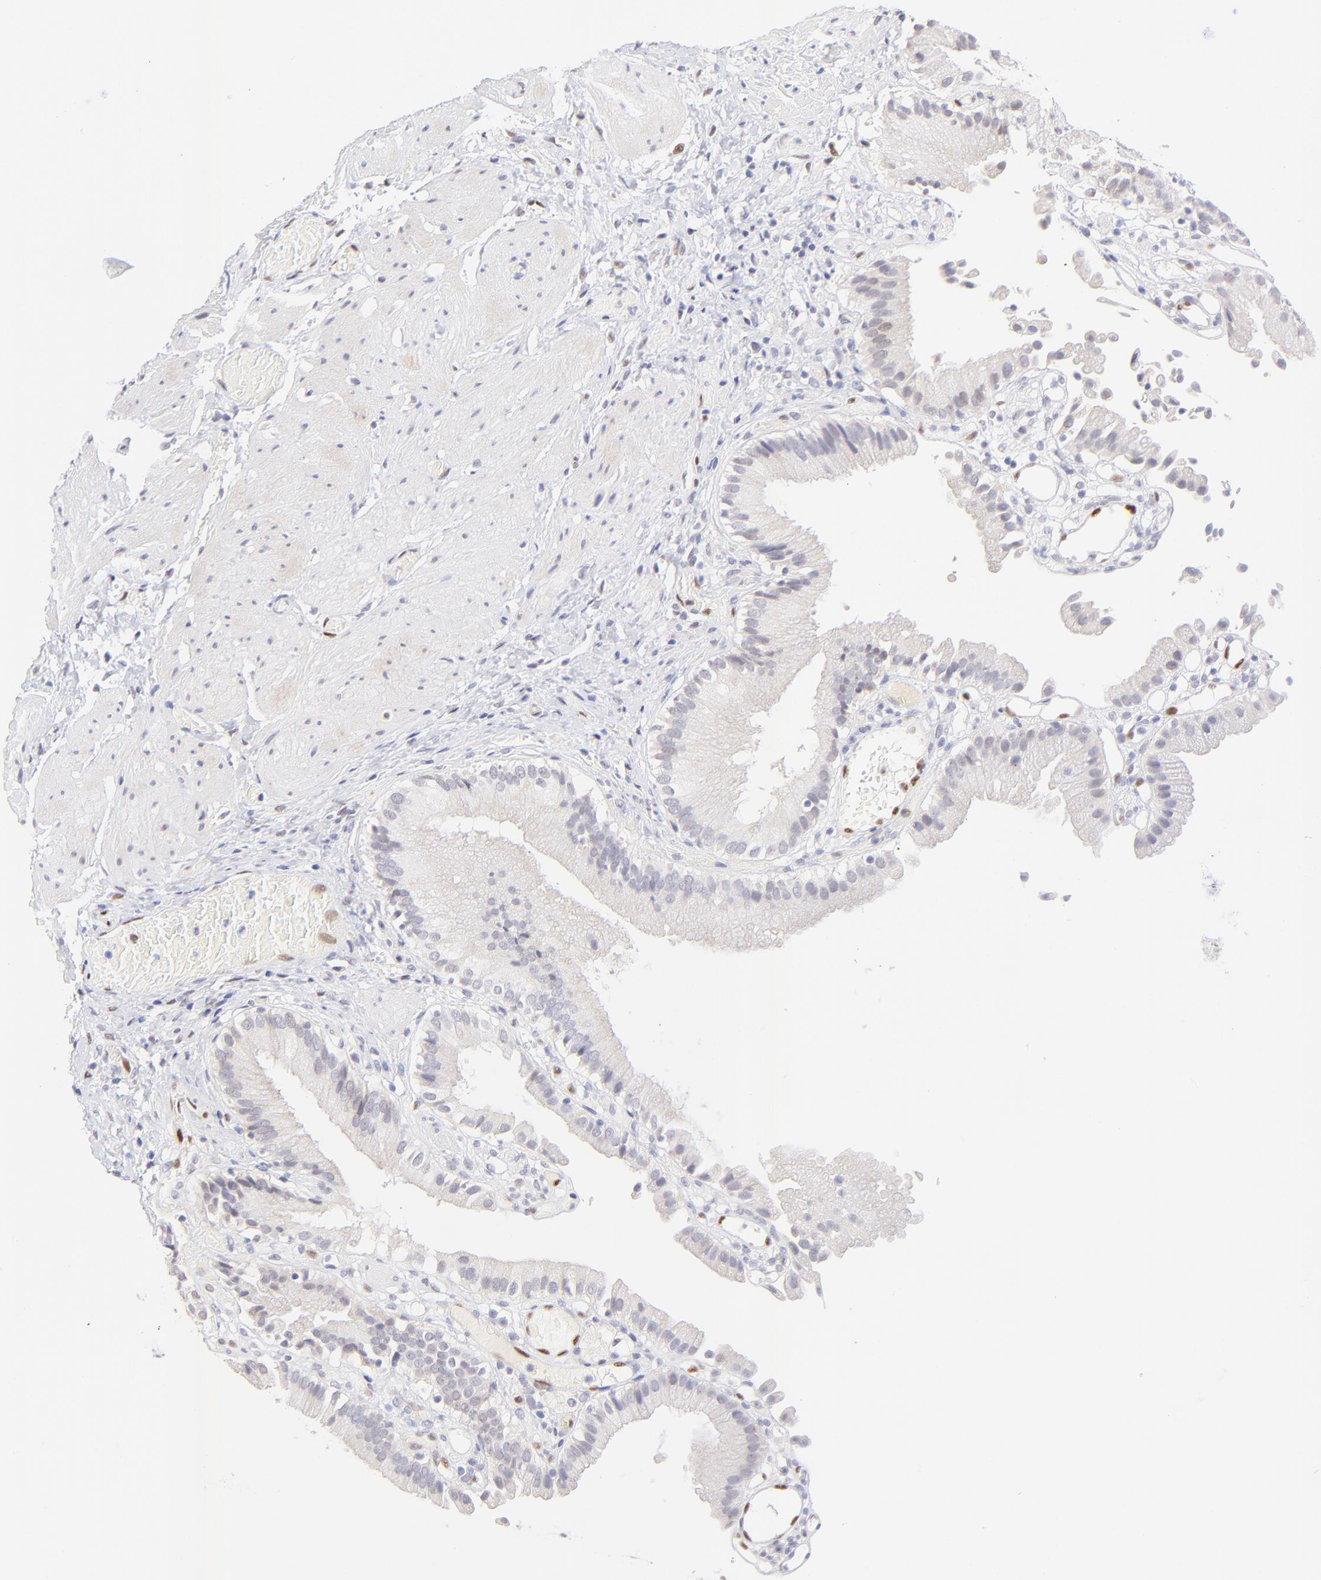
{"staining": {"intensity": "negative", "quantity": "none", "location": "none"}, "tissue": "gallbladder", "cell_type": "Glandular cells", "image_type": "normal", "snomed": [{"axis": "morphology", "description": "Normal tissue, NOS"}, {"axis": "topography", "description": "Gallbladder"}], "caption": "The histopathology image demonstrates no staining of glandular cells in normal gallbladder. (DAB IHC with hematoxylin counter stain).", "gene": "KLF4", "patient": {"sex": "male", "age": 65}}